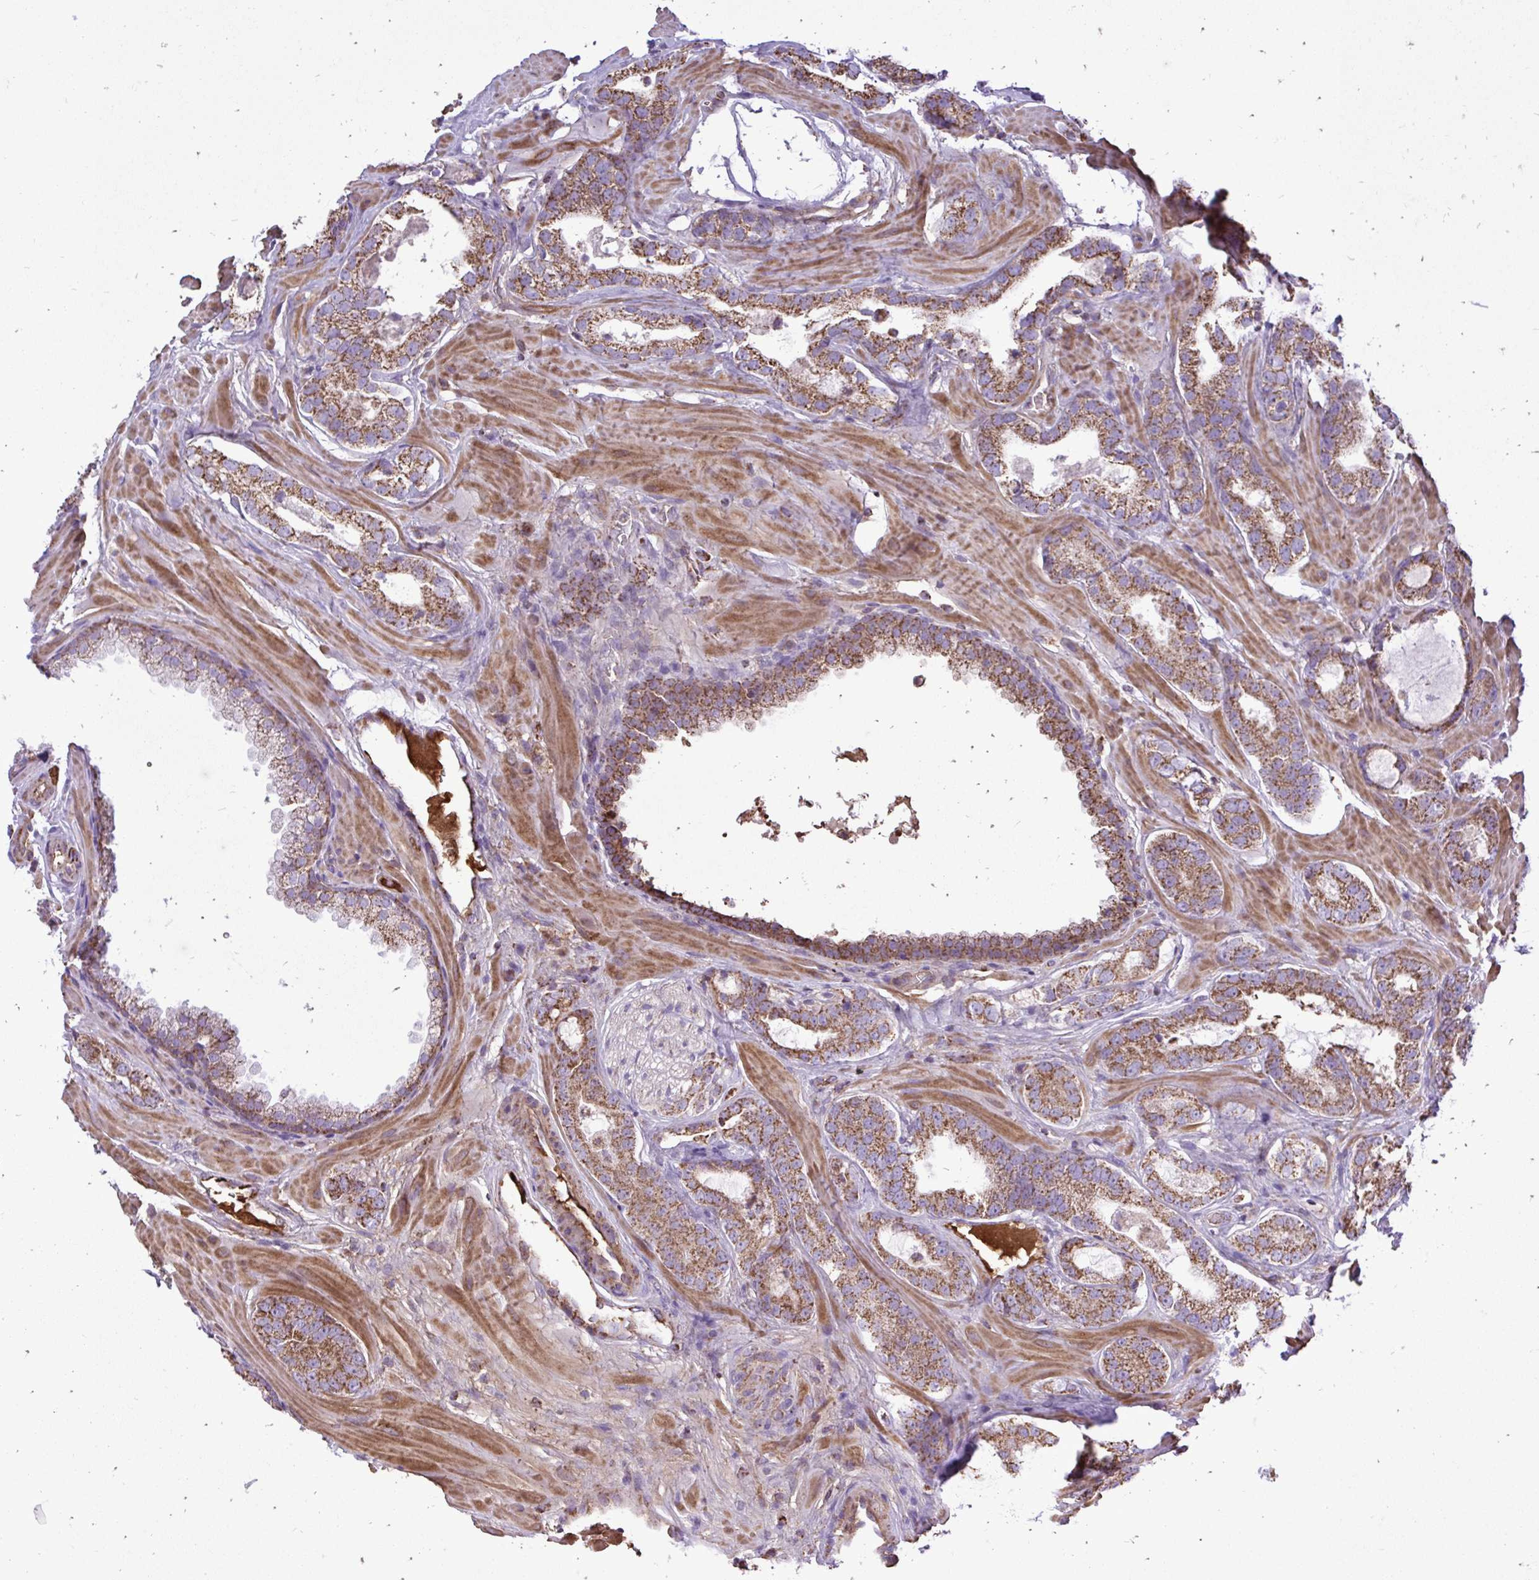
{"staining": {"intensity": "strong", "quantity": ">75%", "location": "cytoplasmic/membranous"}, "tissue": "prostate cancer", "cell_type": "Tumor cells", "image_type": "cancer", "snomed": [{"axis": "morphology", "description": "Adenocarcinoma, Low grade"}, {"axis": "topography", "description": "Prostate"}], "caption": "A brown stain highlights strong cytoplasmic/membranous staining of a protein in prostate cancer tumor cells.", "gene": "ATP13A2", "patient": {"sex": "male", "age": 62}}